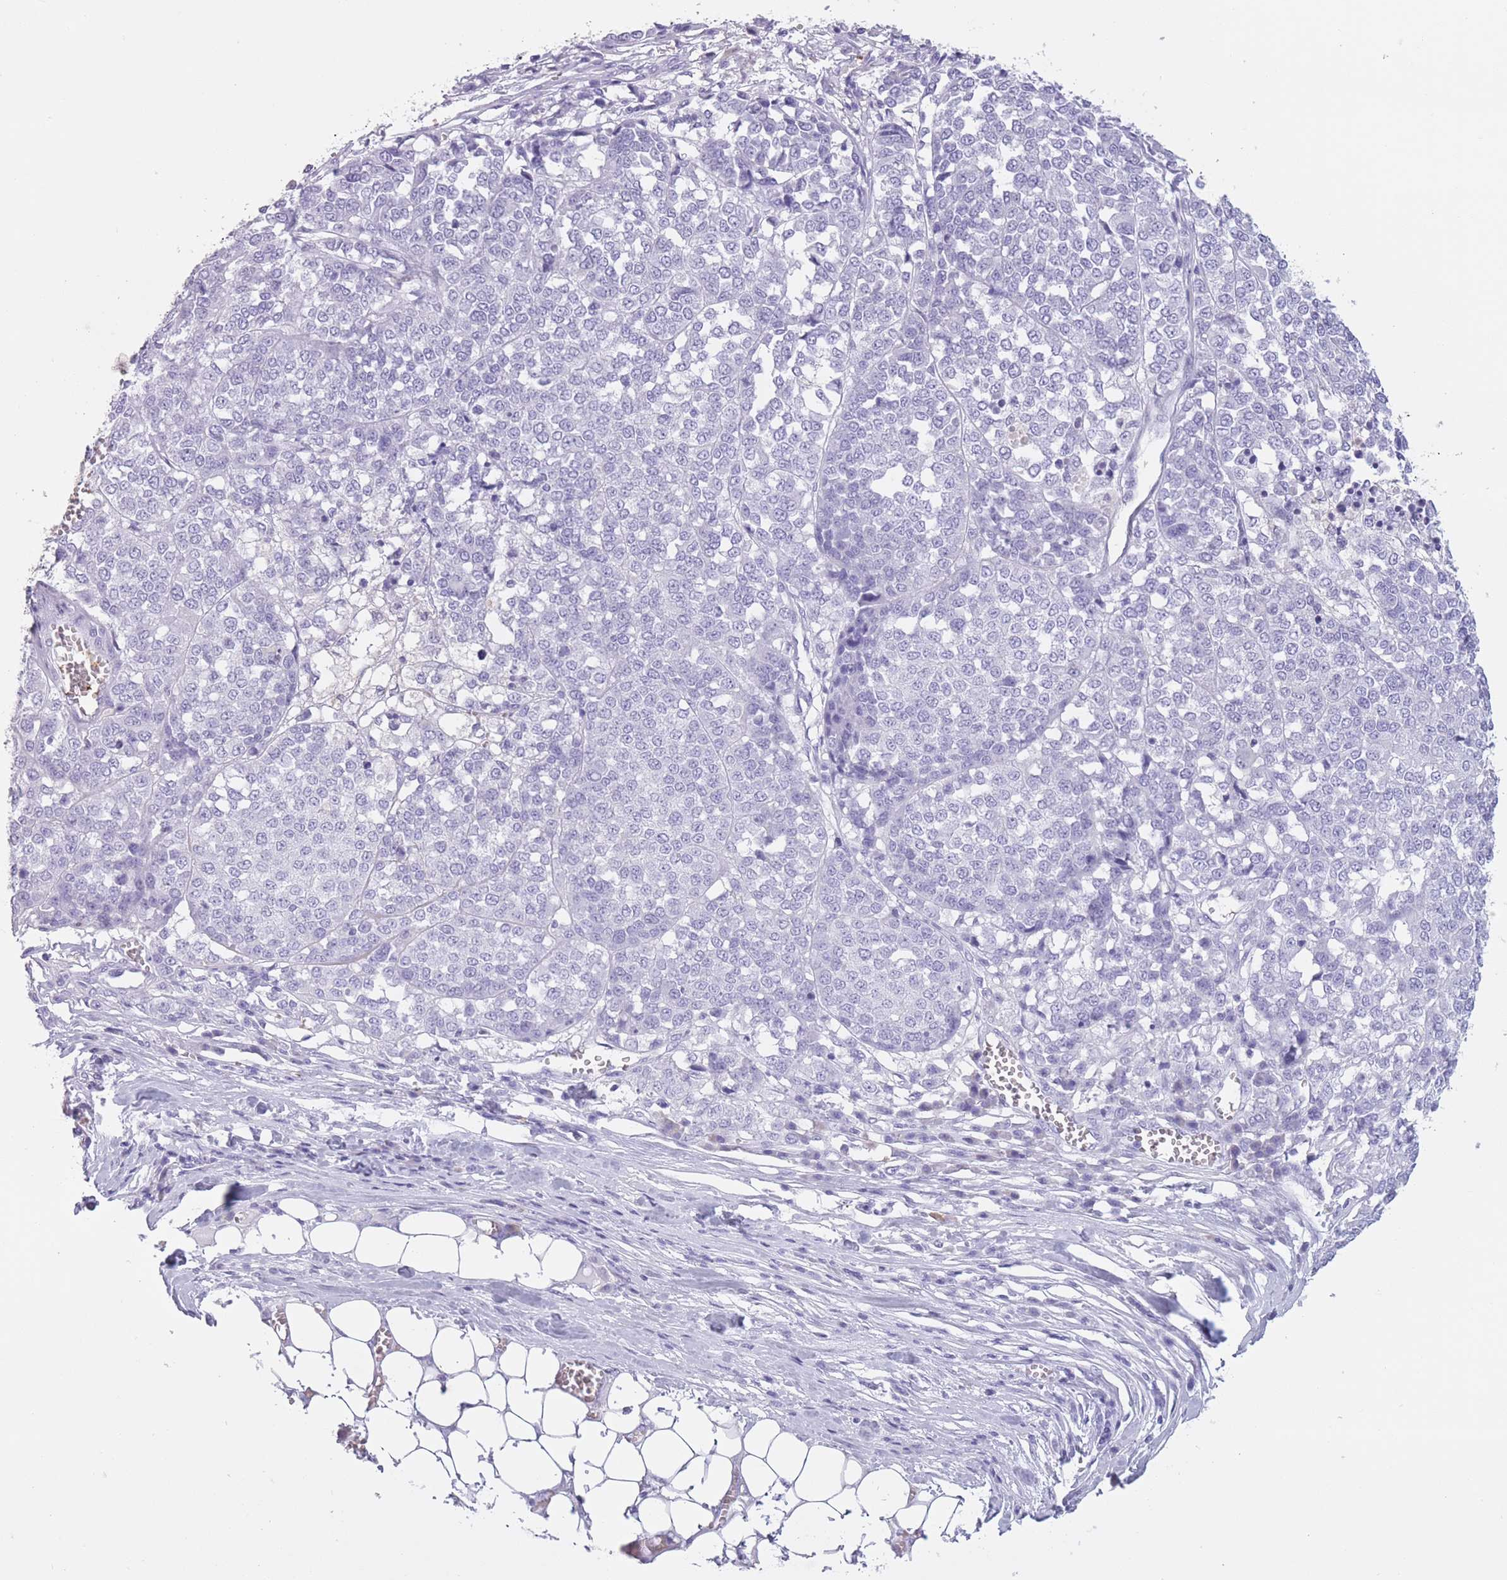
{"staining": {"intensity": "negative", "quantity": "none", "location": "none"}, "tissue": "melanoma", "cell_type": "Tumor cells", "image_type": "cancer", "snomed": [{"axis": "morphology", "description": "Malignant melanoma, Metastatic site"}, {"axis": "topography", "description": "Lymph node"}], "caption": "Immunohistochemistry (IHC) image of neoplastic tissue: human malignant melanoma (metastatic site) stained with DAB (3,3'-diaminobenzidine) exhibits no significant protein staining in tumor cells. (DAB (3,3'-diaminobenzidine) immunohistochemistry (IHC) with hematoxylin counter stain).", "gene": "OR7C1", "patient": {"sex": "male", "age": 44}}